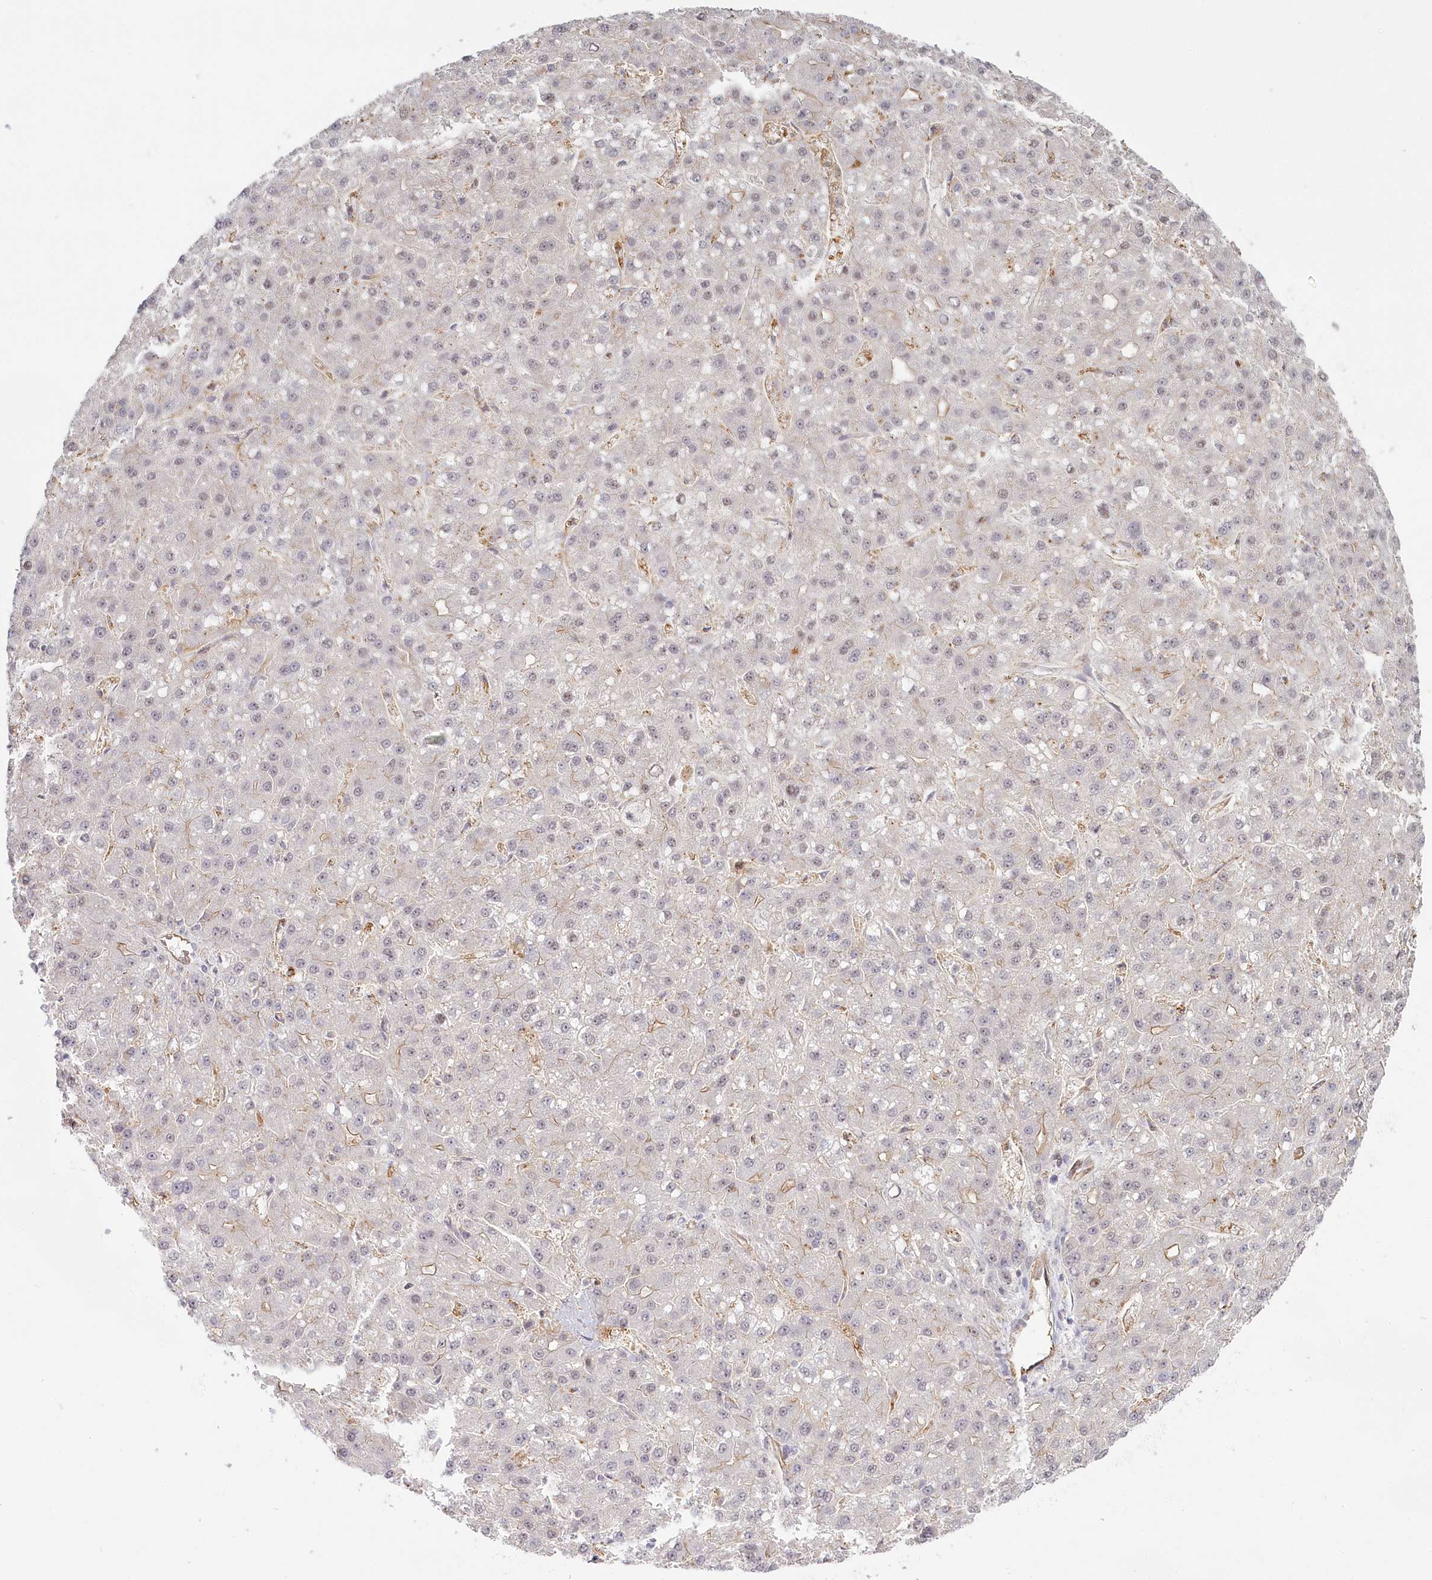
{"staining": {"intensity": "weak", "quantity": "<25%", "location": "nuclear"}, "tissue": "liver cancer", "cell_type": "Tumor cells", "image_type": "cancer", "snomed": [{"axis": "morphology", "description": "Carcinoma, Hepatocellular, NOS"}, {"axis": "topography", "description": "Liver"}], "caption": "DAB immunohistochemical staining of hepatocellular carcinoma (liver) reveals no significant positivity in tumor cells.", "gene": "ABHD8", "patient": {"sex": "male", "age": 67}}